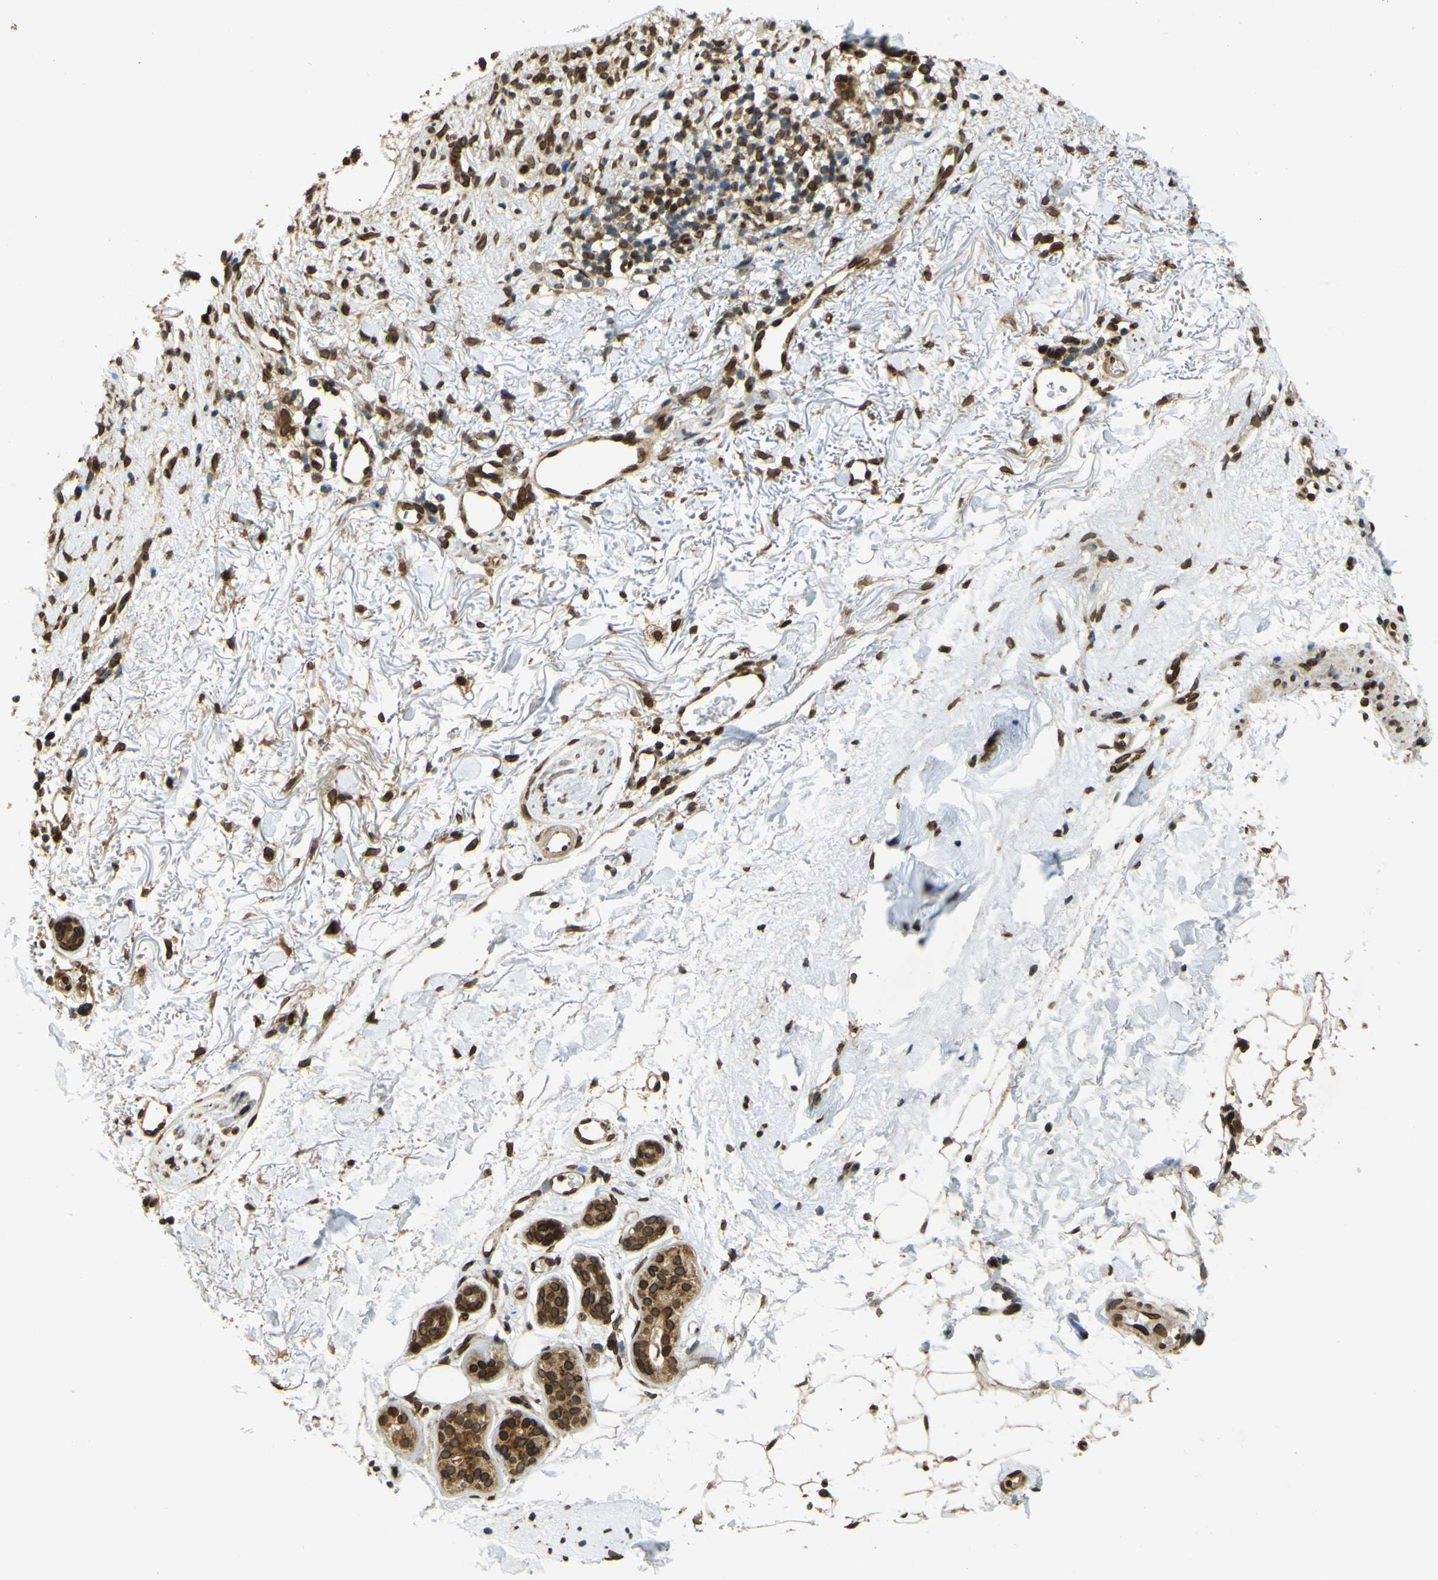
{"staining": {"intensity": "strong", "quantity": ">75%", "location": "cytoplasmic/membranous,nuclear"}, "tissue": "skin cancer", "cell_type": "Tumor cells", "image_type": "cancer", "snomed": [{"axis": "morphology", "description": "Normal tissue, NOS"}, {"axis": "morphology", "description": "Basal cell carcinoma"}, {"axis": "topography", "description": "Skin"}], "caption": "Immunohistochemistry (DAB) staining of human skin cancer (basal cell carcinoma) displays strong cytoplasmic/membranous and nuclear protein staining in approximately >75% of tumor cells. (DAB = brown stain, brightfield microscopy at high magnification).", "gene": "GALNT1", "patient": {"sex": "female", "age": 70}}